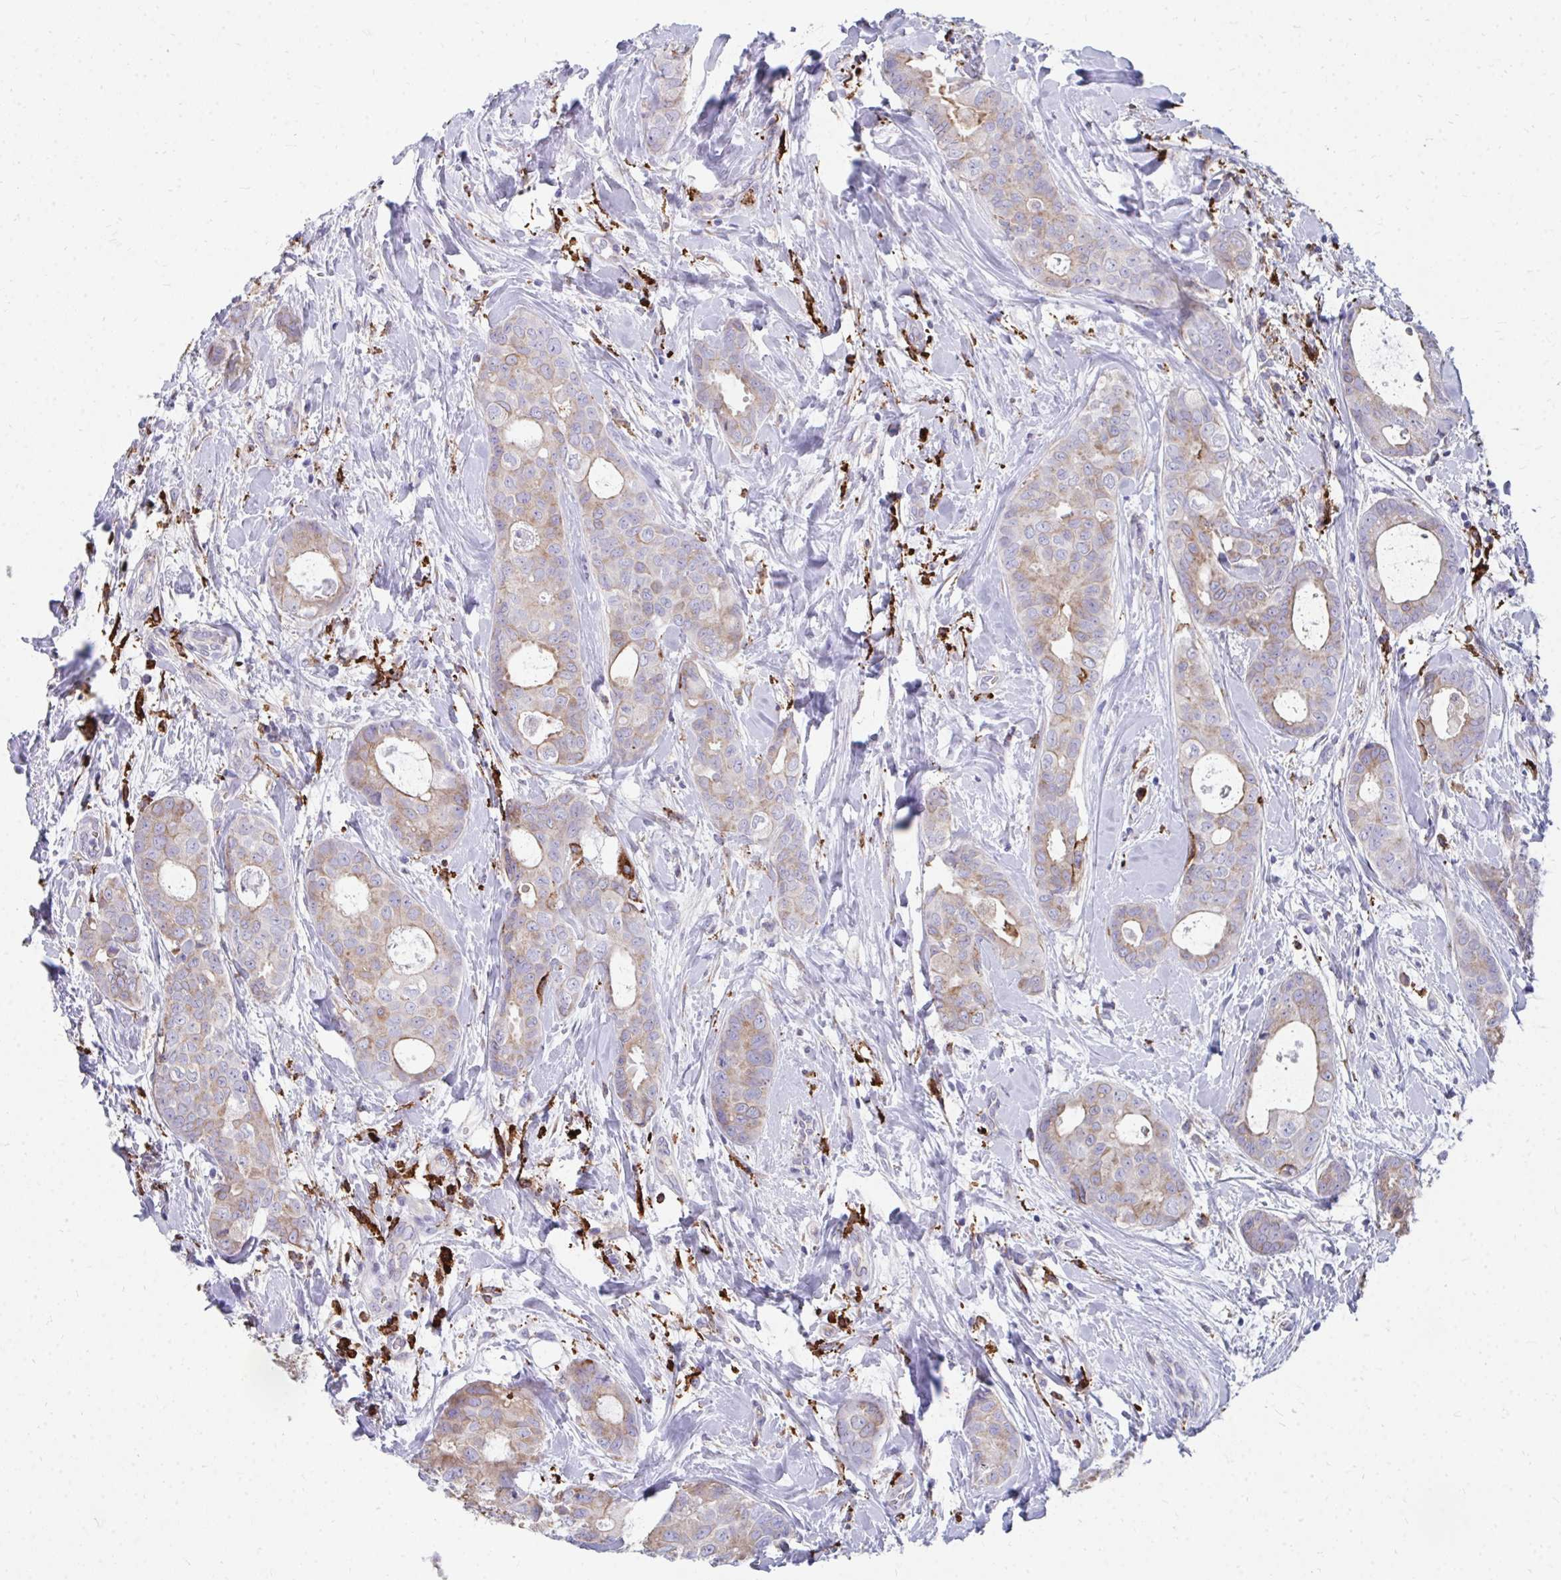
{"staining": {"intensity": "weak", "quantity": "25%-75%", "location": "cytoplasmic/membranous"}, "tissue": "breast cancer", "cell_type": "Tumor cells", "image_type": "cancer", "snomed": [{"axis": "morphology", "description": "Duct carcinoma"}, {"axis": "topography", "description": "Breast"}], "caption": "Immunohistochemical staining of invasive ductal carcinoma (breast) displays weak cytoplasmic/membranous protein staining in approximately 25%-75% of tumor cells.", "gene": "CD163", "patient": {"sex": "female", "age": 45}}